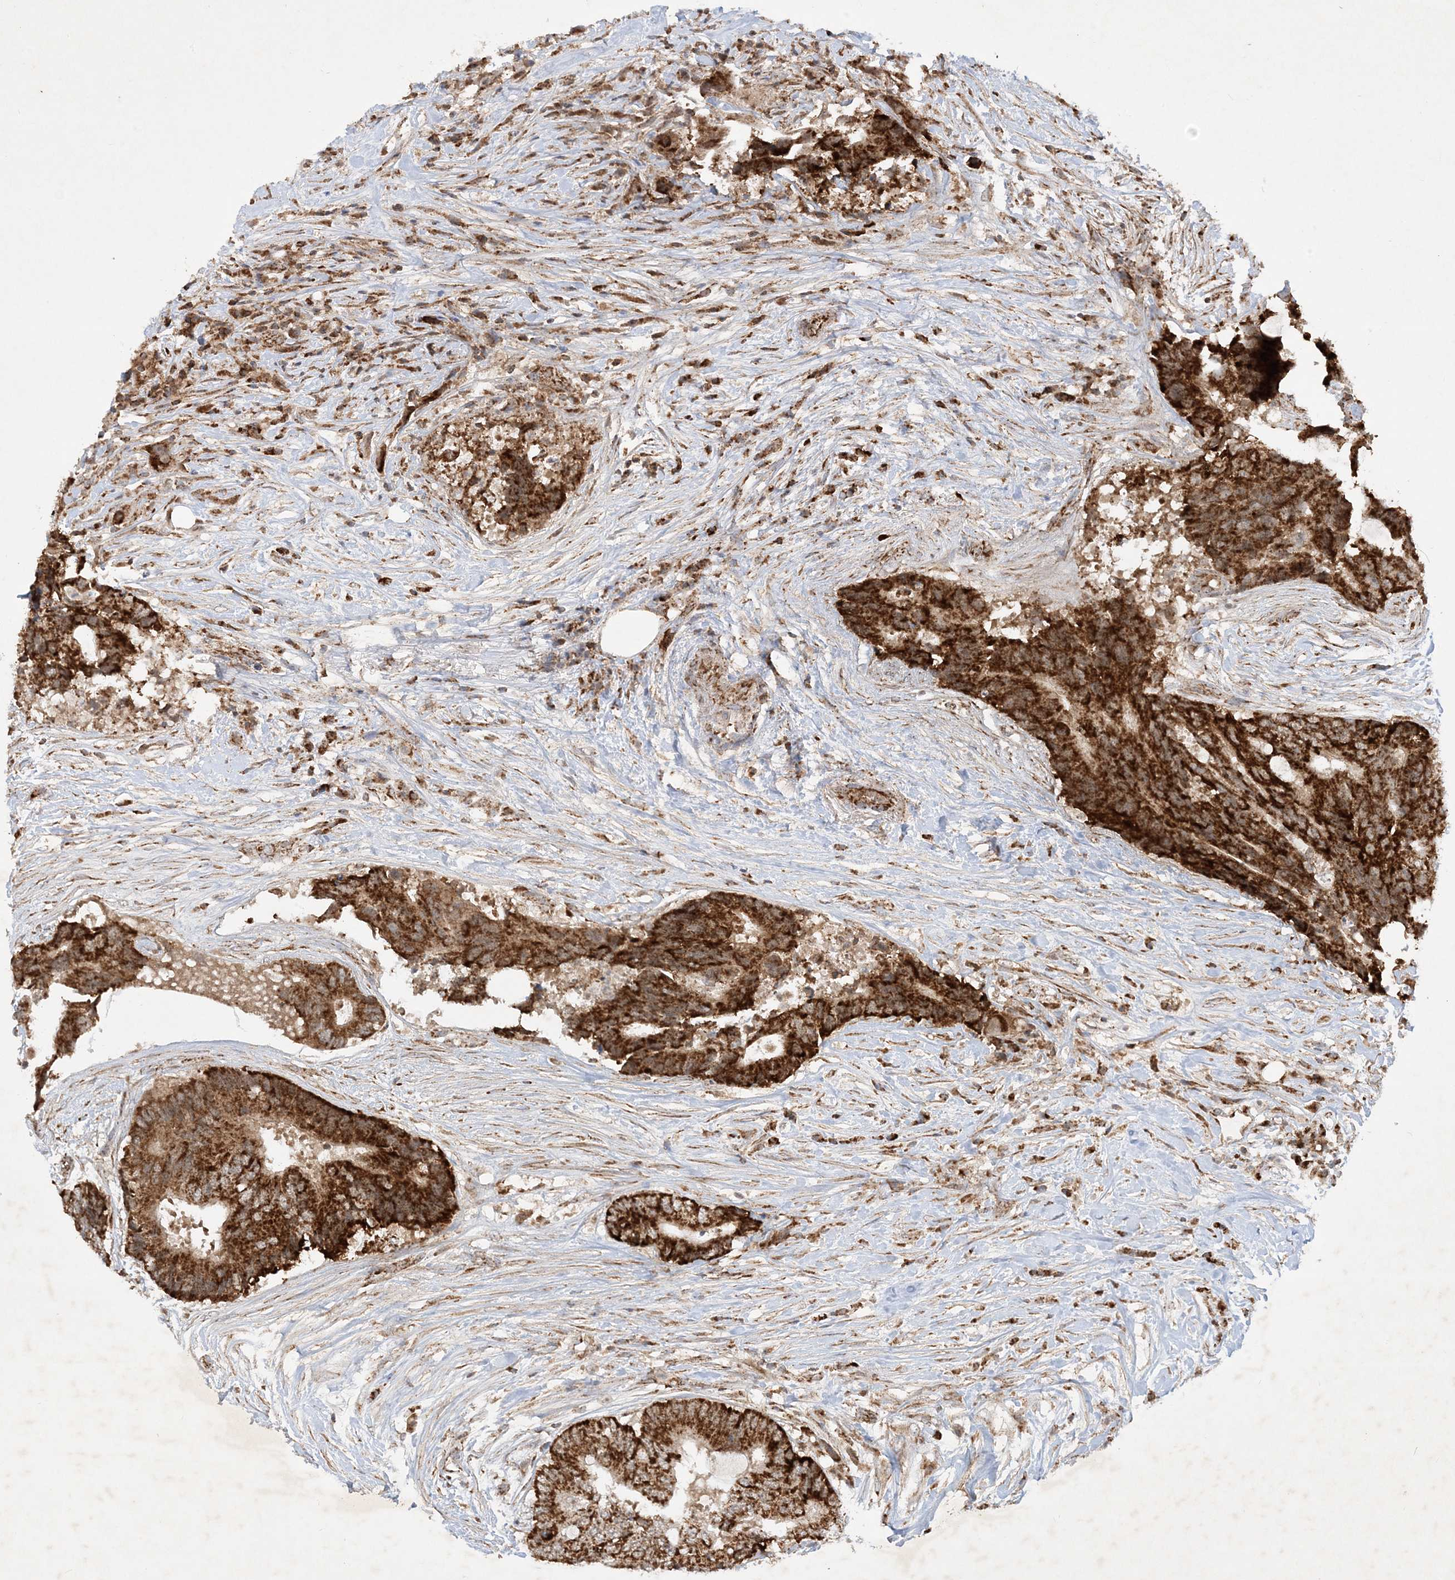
{"staining": {"intensity": "strong", "quantity": ">75%", "location": "cytoplasmic/membranous"}, "tissue": "colorectal cancer", "cell_type": "Tumor cells", "image_type": "cancer", "snomed": [{"axis": "morphology", "description": "Adenocarcinoma, NOS"}, {"axis": "topography", "description": "Colon"}], "caption": "The micrograph demonstrates staining of colorectal cancer (adenocarcinoma), revealing strong cytoplasmic/membranous protein staining (brown color) within tumor cells. The staining is performed using DAB (3,3'-diaminobenzidine) brown chromogen to label protein expression. The nuclei are counter-stained blue using hematoxylin.", "gene": "NDUFAF3", "patient": {"sex": "male", "age": 71}}